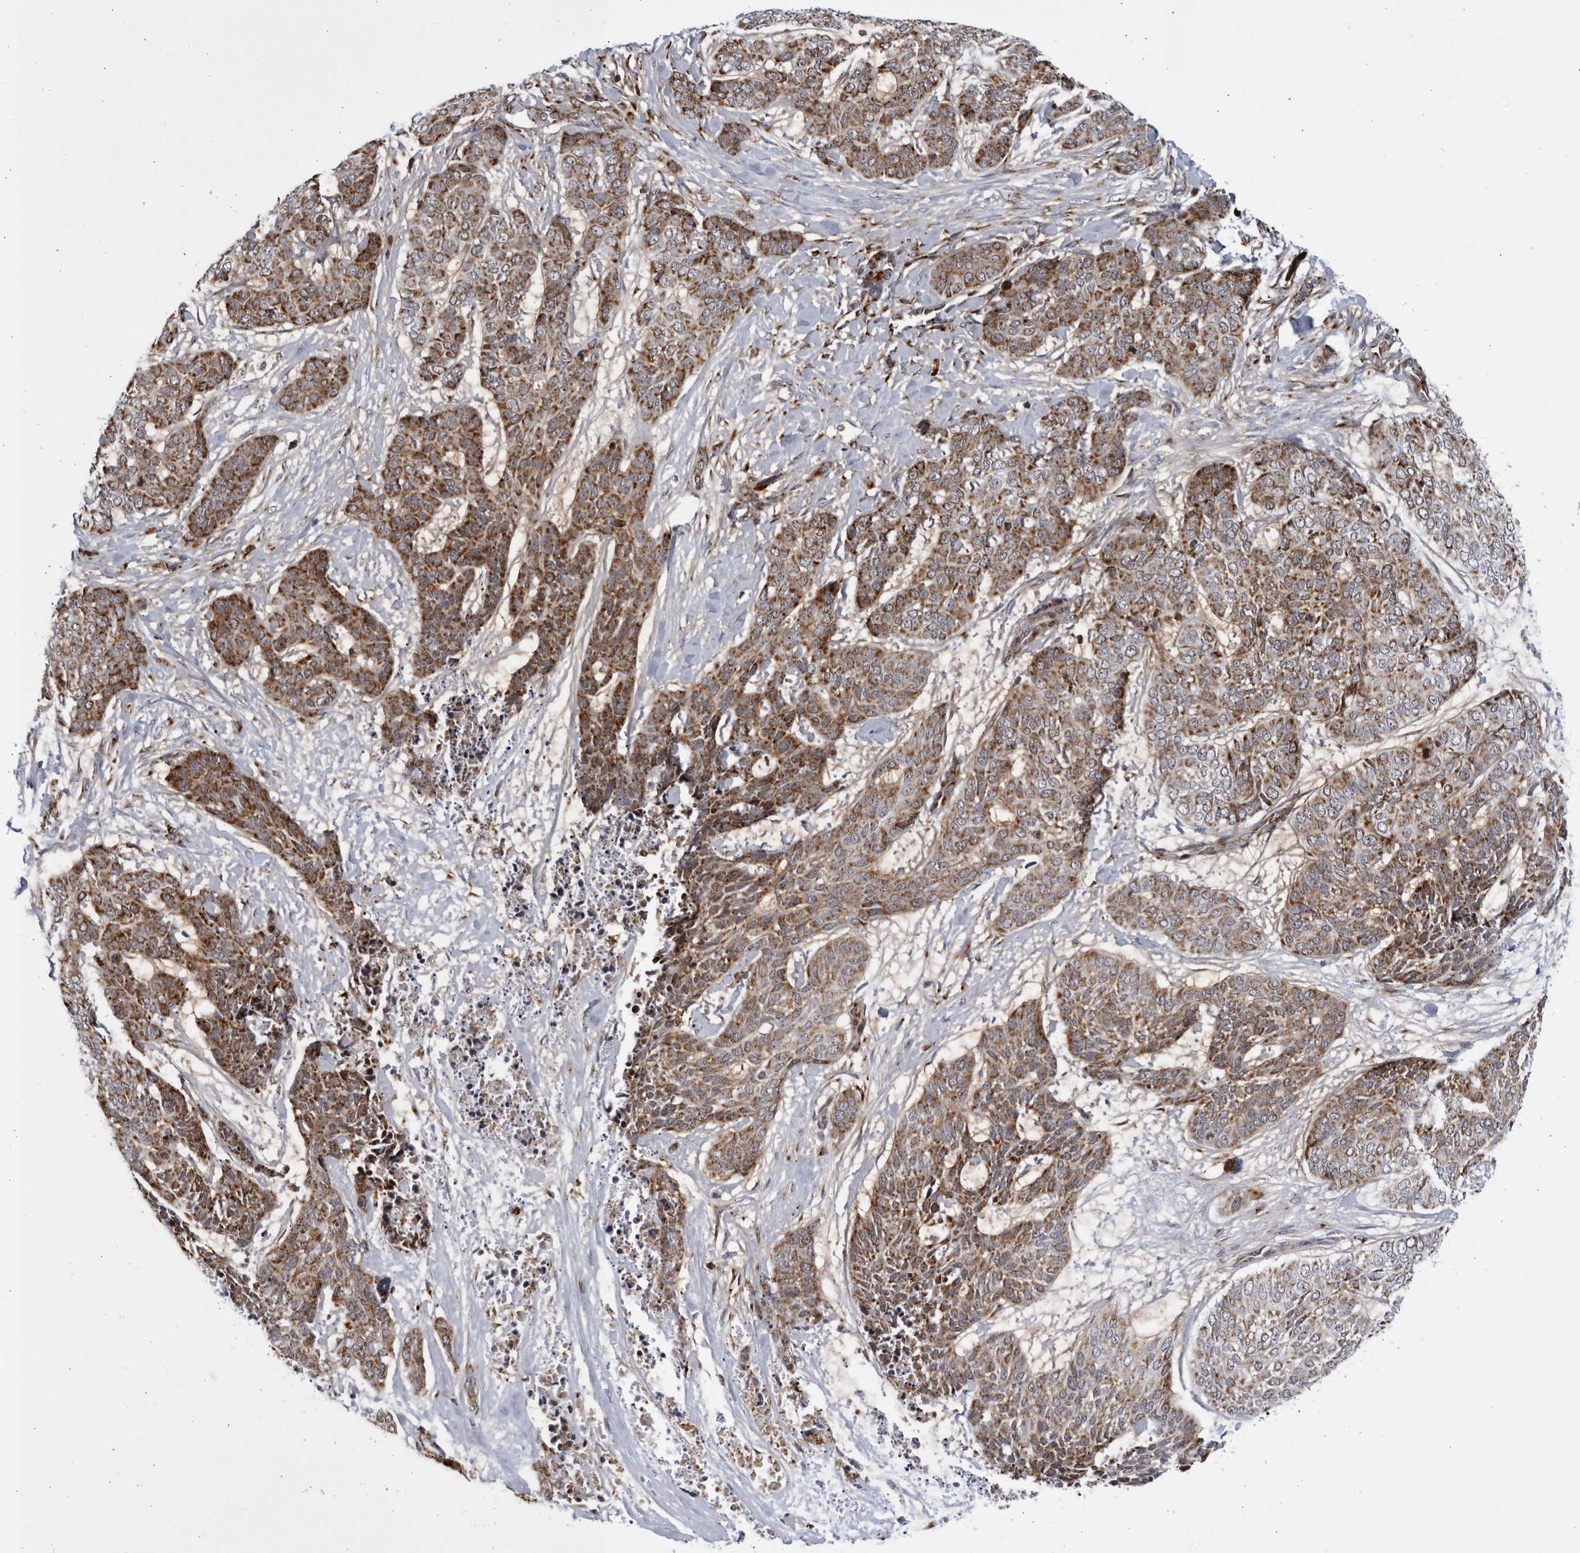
{"staining": {"intensity": "moderate", "quantity": ">75%", "location": "cytoplasmic/membranous"}, "tissue": "skin cancer", "cell_type": "Tumor cells", "image_type": "cancer", "snomed": [{"axis": "morphology", "description": "Basal cell carcinoma"}, {"axis": "topography", "description": "Skin"}], "caption": "Immunohistochemistry micrograph of neoplastic tissue: basal cell carcinoma (skin) stained using IHC displays medium levels of moderate protein expression localized specifically in the cytoplasmic/membranous of tumor cells, appearing as a cytoplasmic/membranous brown color.", "gene": "RBM34", "patient": {"sex": "female", "age": 64}}